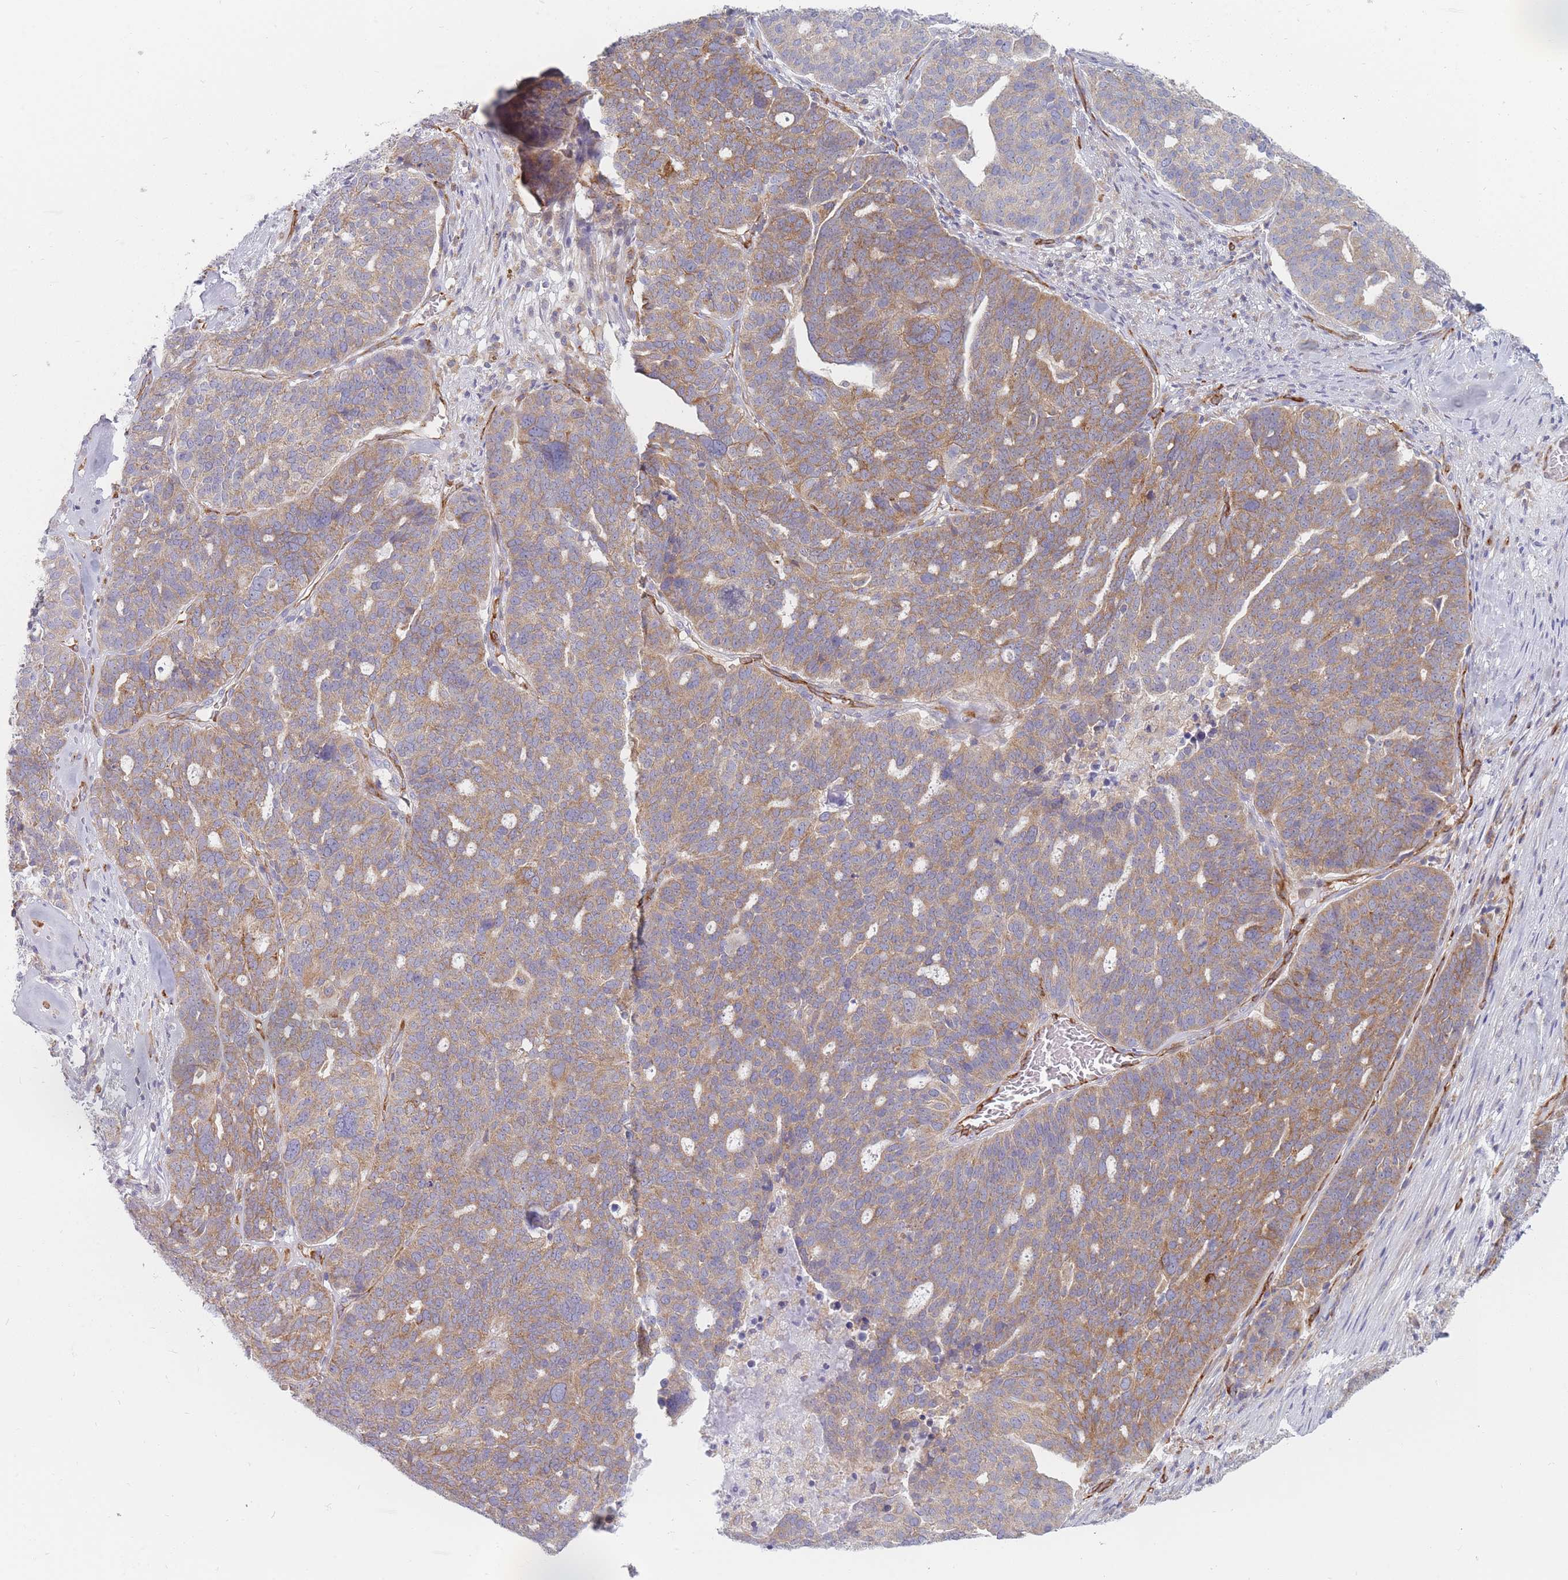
{"staining": {"intensity": "moderate", "quantity": ">75%", "location": "cytoplasmic/membranous"}, "tissue": "ovarian cancer", "cell_type": "Tumor cells", "image_type": "cancer", "snomed": [{"axis": "morphology", "description": "Cystadenocarcinoma, serous, NOS"}, {"axis": "topography", "description": "Ovary"}], "caption": "Moderate cytoplasmic/membranous protein staining is seen in approximately >75% of tumor cells in serous cystadenocarcinoma (ovarian). (DAB (3,3'-diaminobenzidine) IHC, brown staining for protein, blue staining for nuclei).", "gene": "MAP1S", "patient": {"sex": "female", "age": 59}}